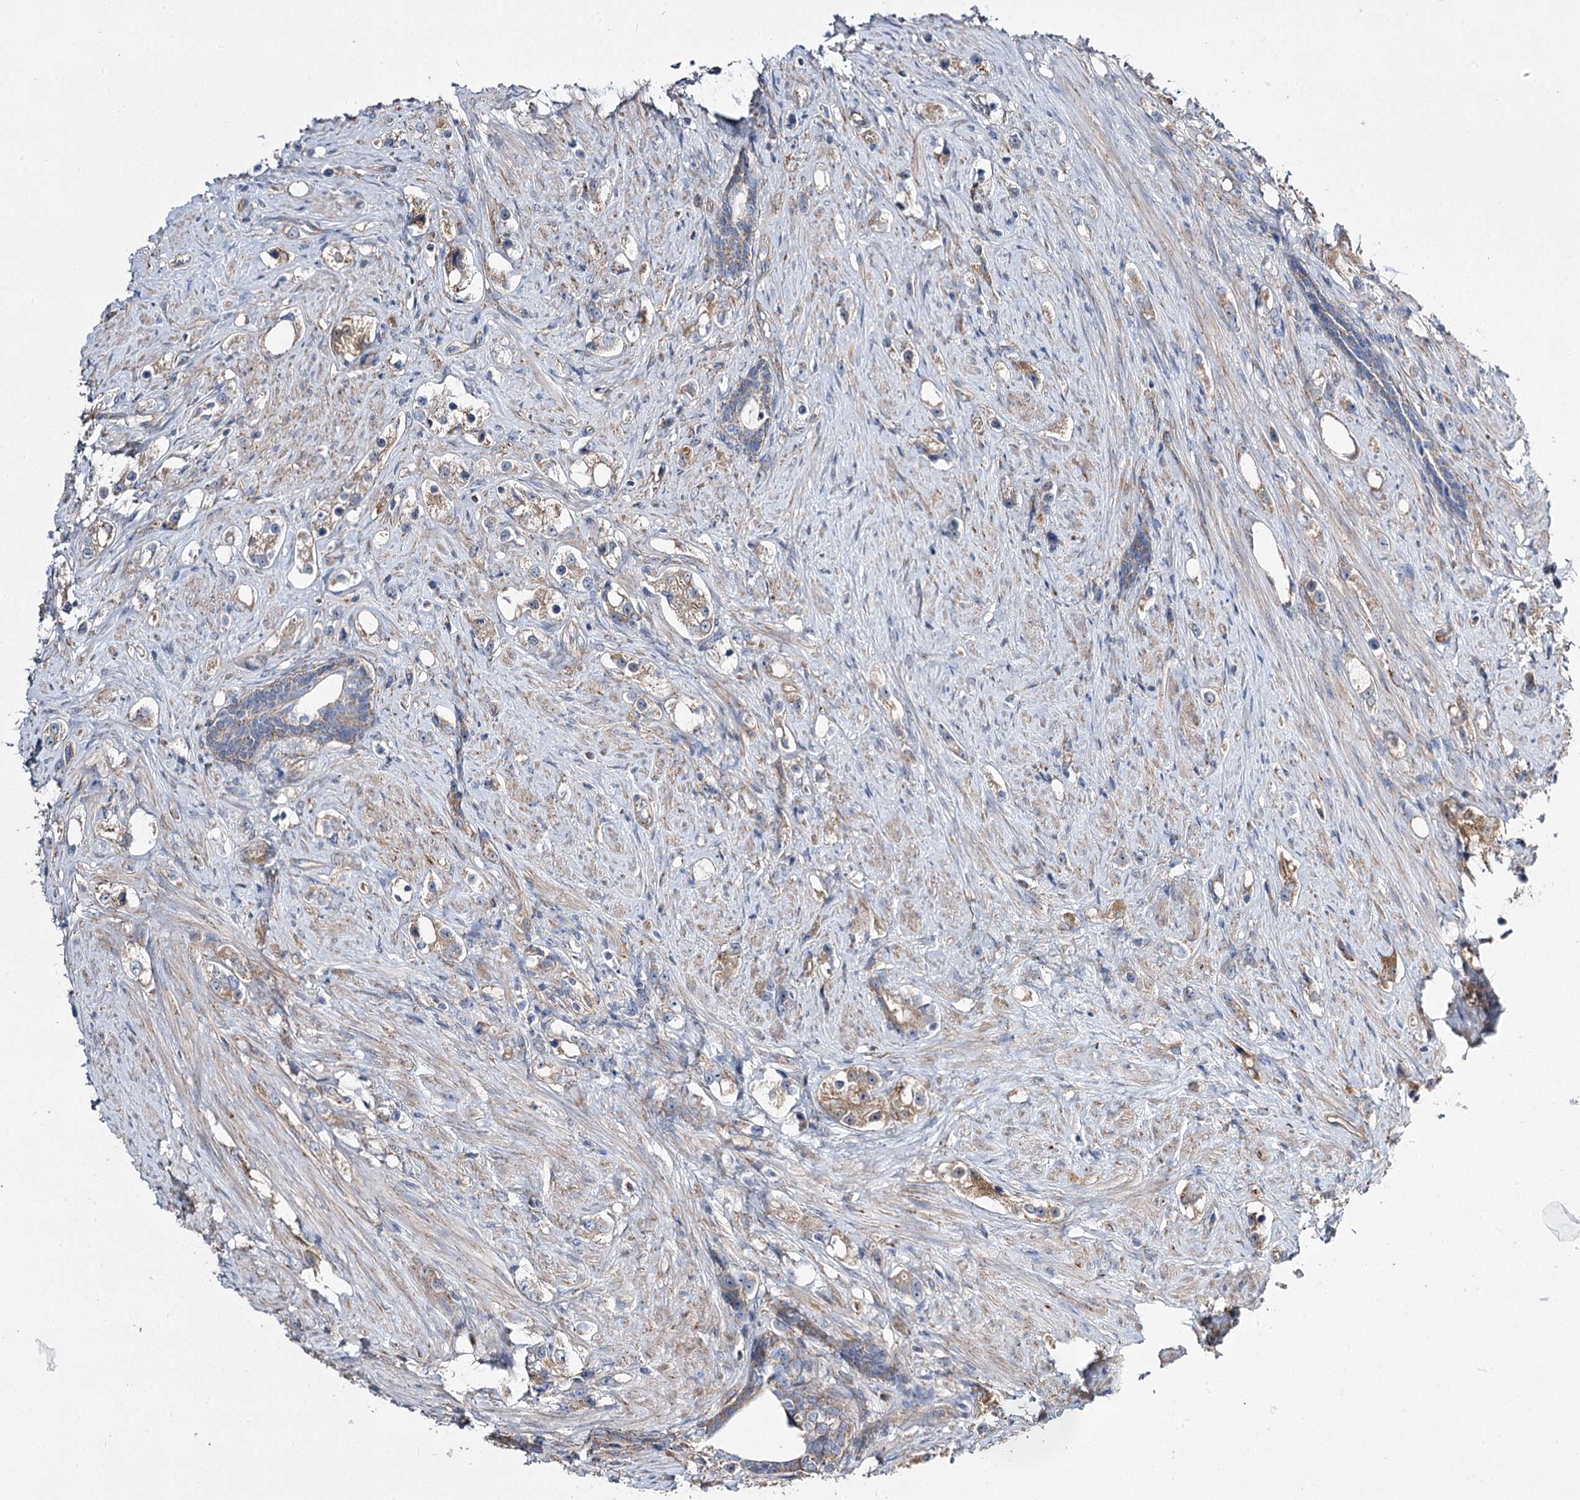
{"staining": {"intensity": "weak", "quantity": "<25%", "location": "cytoplasmic/membranous"}, "tissue": "prostate cancer", "cell_type": "Tumor cells", "image_type": "cancer", "snomed": [{"axis": "morphology", "description": "Adenocarcinoma, High grade"}, {"axis": "topography", "description": "Prostate"}], "caption": "This is a histopathology image of immunohistochemistry staining of prostate cancer, which shows no positivity in tumor cells. (Brightfield microscopy of DAB (3,3'-diaminobenzidine) IHC at high magnification).", "gene": "RMDN2", "patient": {"sex": "male", "age": 63}}